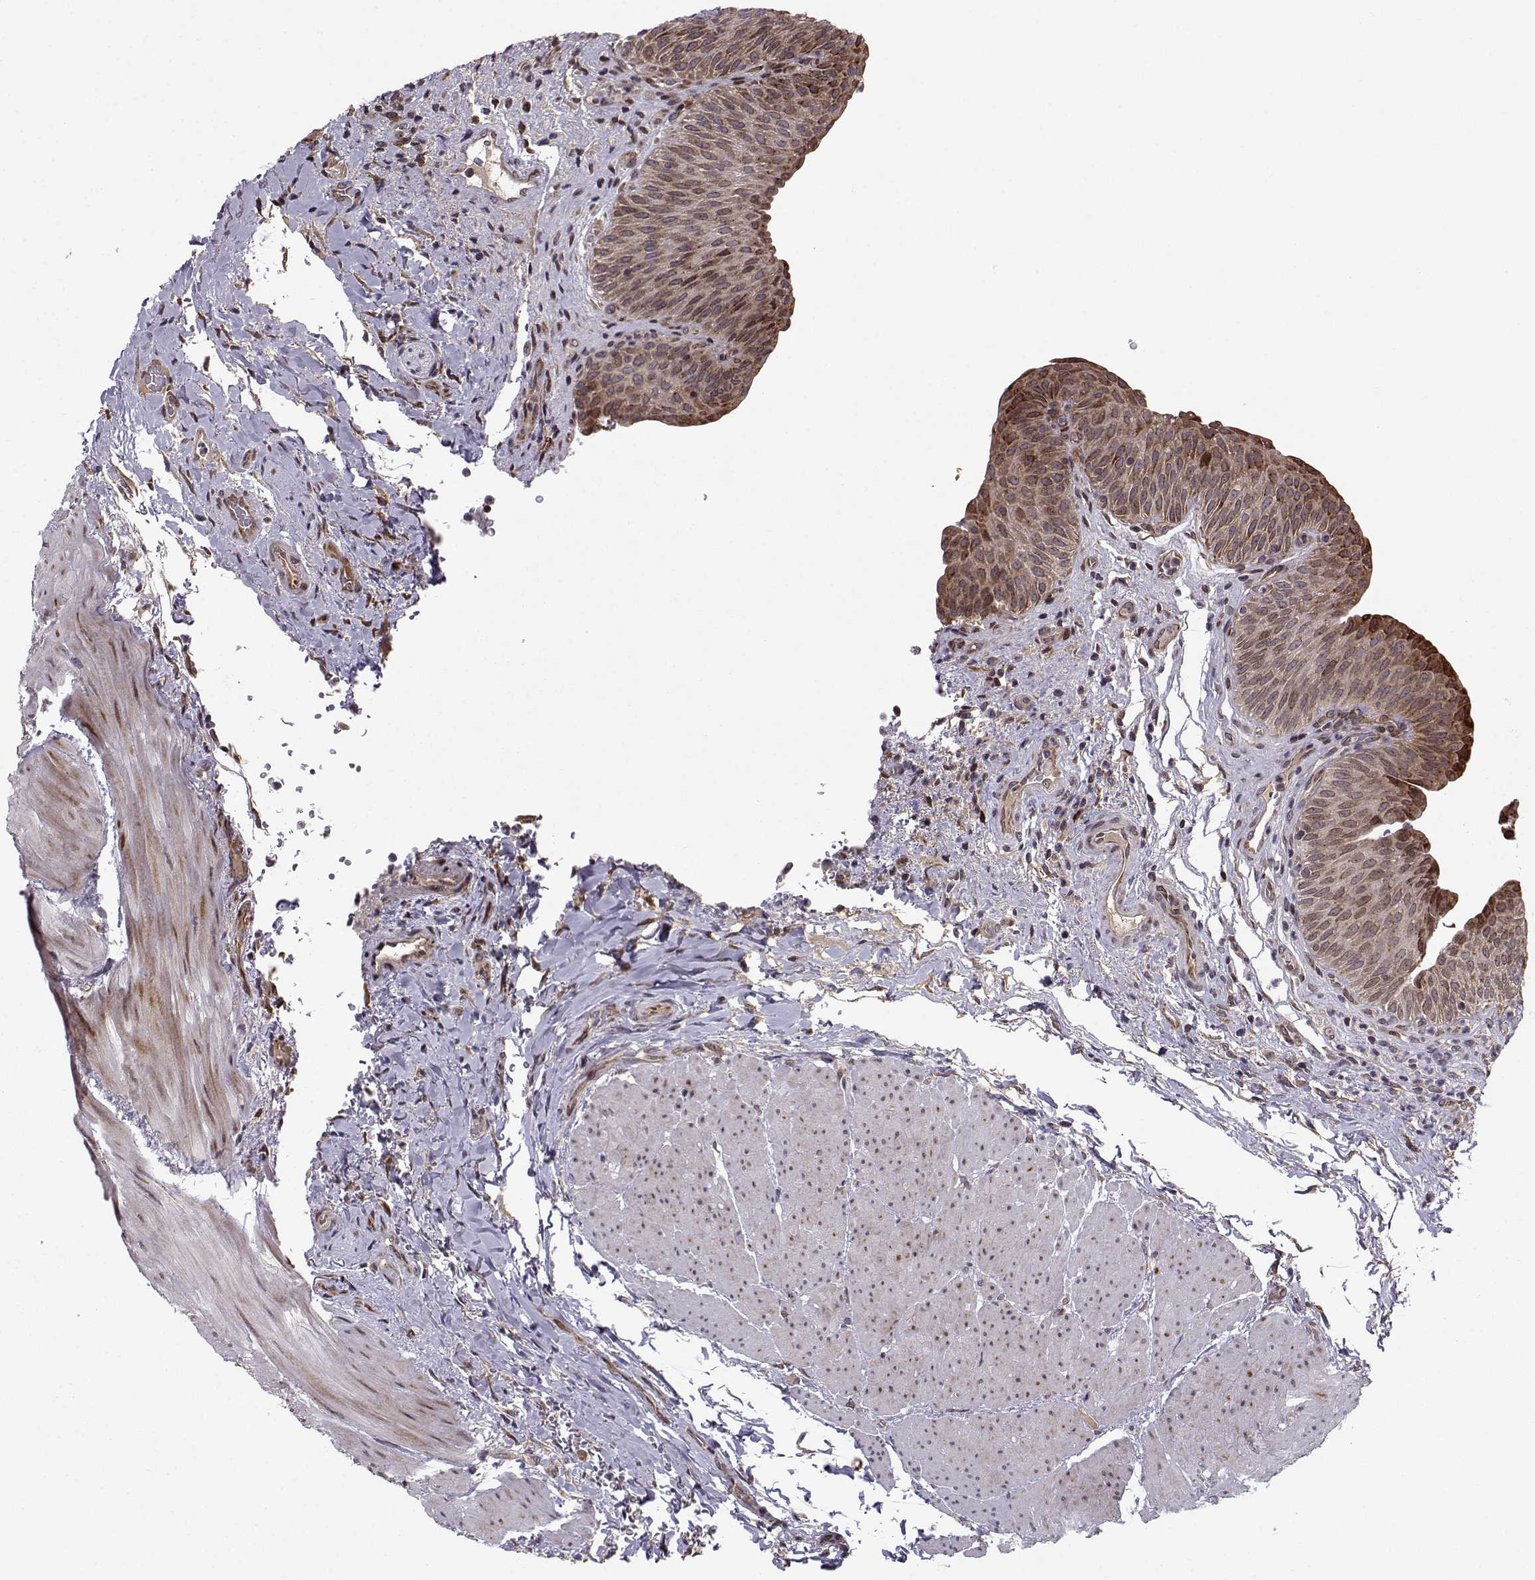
{"staining": {"intensity": "moderate", "quantity": ">75%", "location": "cytoplasmic/membranous"}, "tissue": "urinary bladder", "cell_type": "Urothelial cells", "image_type": "normal", "snomed": [{"axis": "morphology", "description": "Normal tissue, NOS"}, {"axis": "topography", "description": "Urinary bladder"}], "caption": "DAB (3,3'-diaminobenzidine) immunohistochemical staining of unremarkable urinary bladder demonstrates moderate cytoplasmic/membranous protein staining in approximately >75% of urothelial cells.", "gene": "RPL31", "patient": {"sex": "male", "age": 66}}